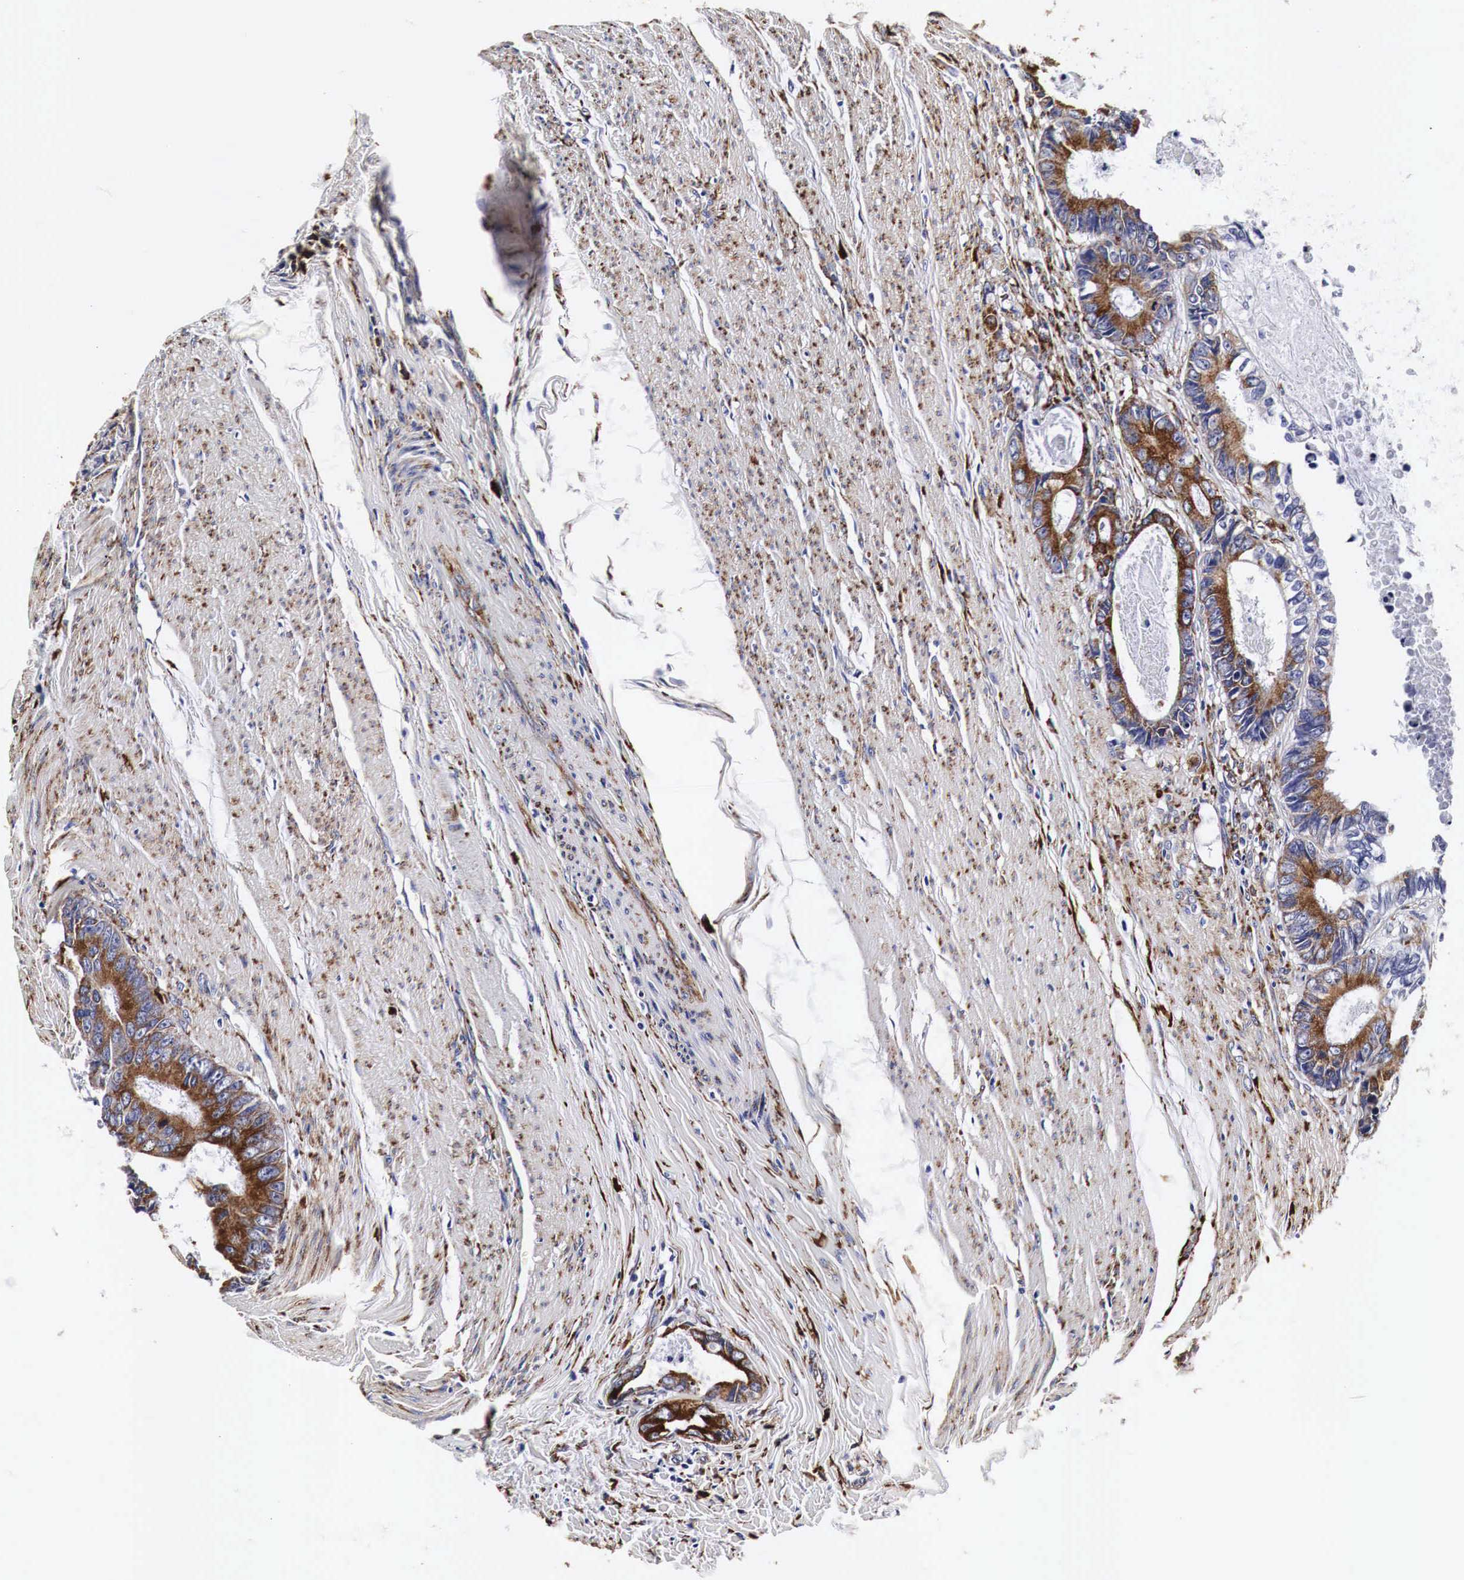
{"staining": {"intensity": "moderate", "quantity": ">75%", "location": "cytoplasmic/membranous"}, "tissue": "colorectal cancer", "cell_type": "Tumor cells", "image_type": "cancer", "snomed": [{"axis": "morphology", "description": "Adenocarcinoma, NOS"}, {"axis": "topography", "description": "Rectum"}], "caption": "Brown immunohistochemical staining in colorectal cancer demonstrates moderate cytoplasmic/membranous positivity in approximately >75% of tumor cells.", "gene": "CKAP4", "patient": {"sex": "female", "age": 98}}